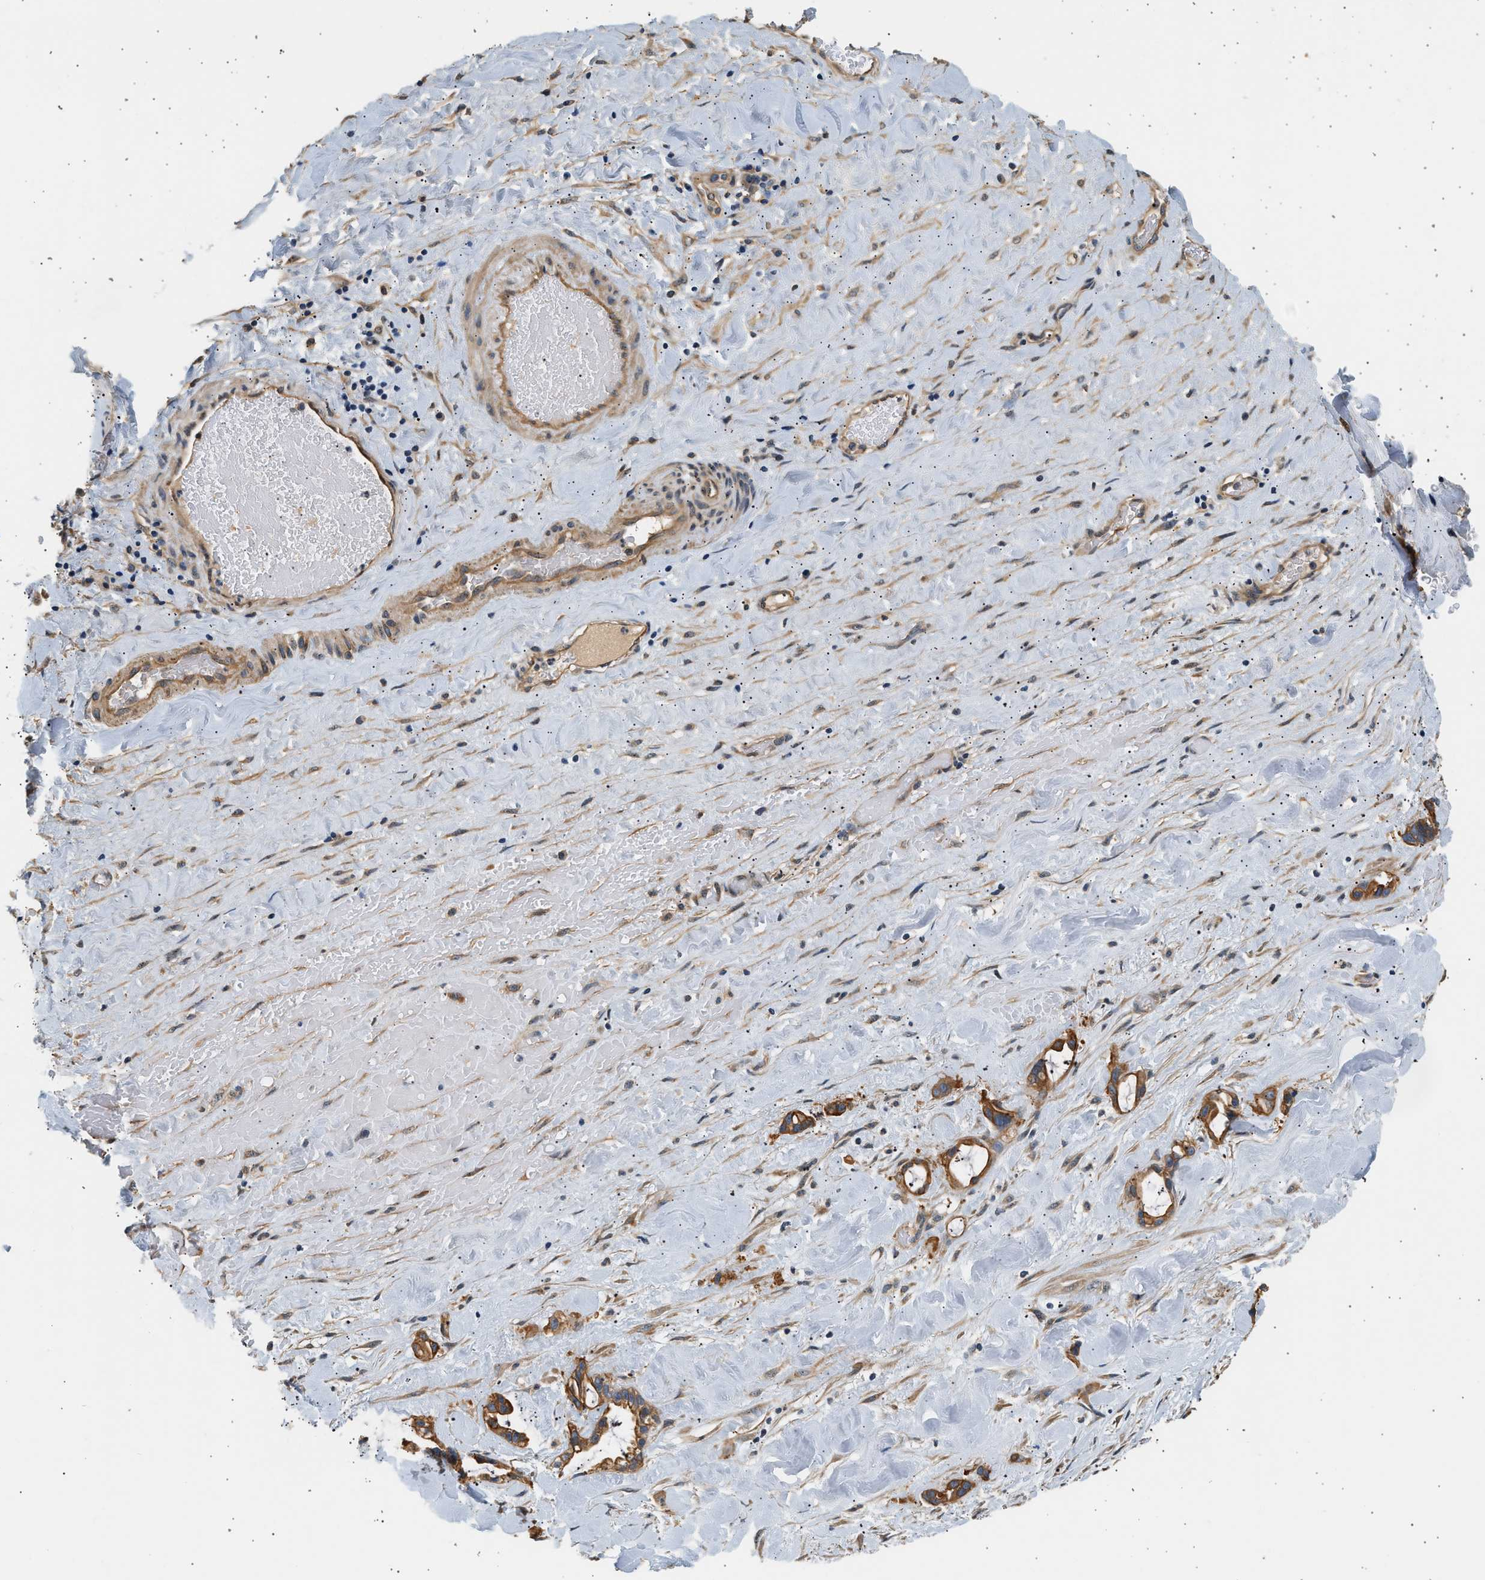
{"staining": {"intensity": "strong", "quantity": ">75%", "location": "cytoplasmic/membranous"}, "tissue": "liver cancer", "cell_type": "Tumor cells", "image_type": "cancer", "snomed": [{"axis": "morphology", "description": "Cholangiocarcinoma"}, {"axis": "topography", "description": "Liver"}], "caption": "Liver cancer stained for a protein (brown) displays strong cytoplasmic/membranous positive positivity in approximately >75% of tumor cells.", "gene": "WDR31", "patient": {"sex": "female", "age": 65}}